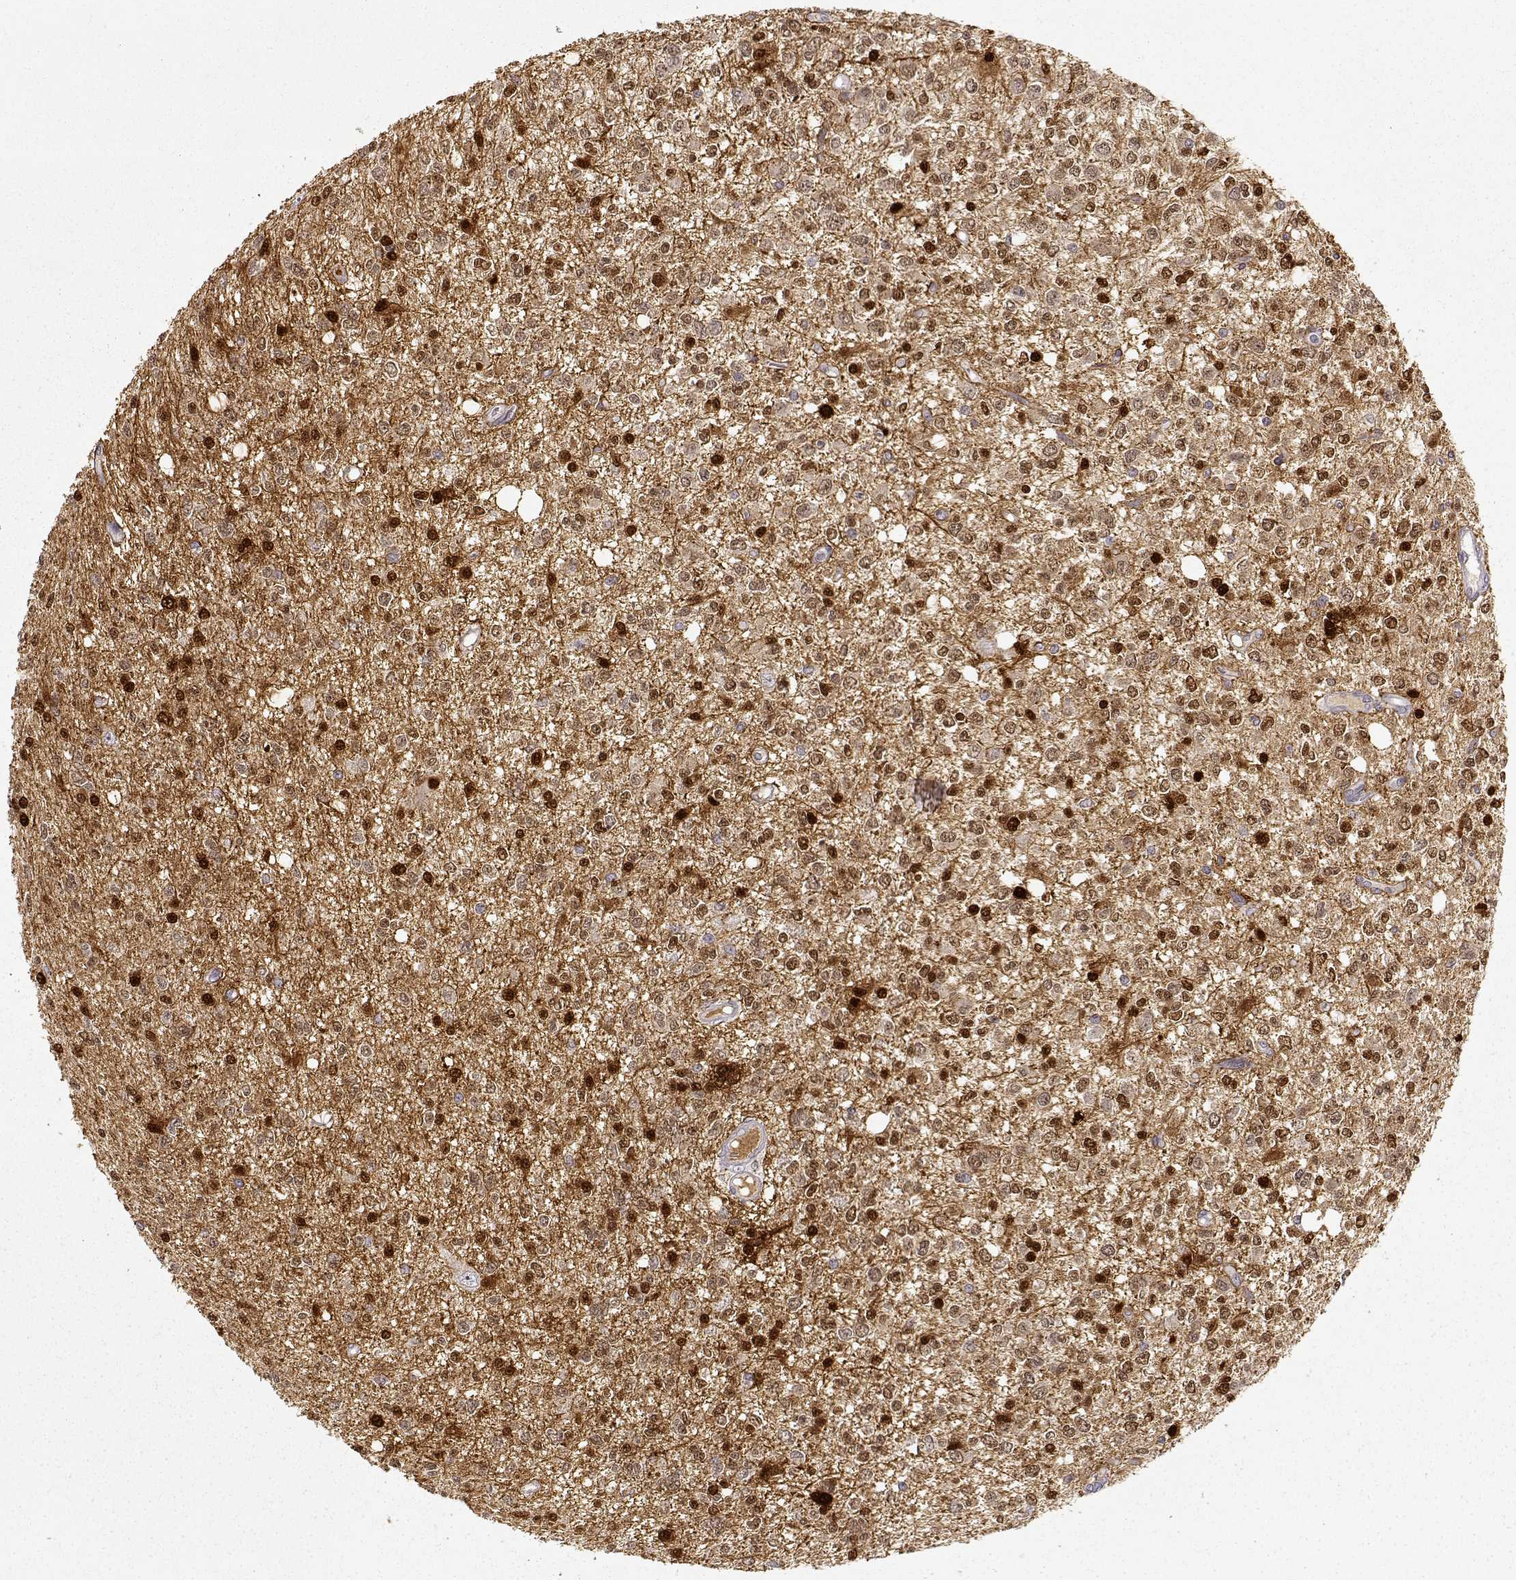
{"staining": {"intensity": "weak", "quantity": ">75%", "location": "nuclear"}, "tissue": "glioma", "cell_type": "Tumor cells", "image_type": "cancer", "snomed": [{"axis": "morphology", "description": "Glioma, malignant, Low grade"}, {"axis": "topography", "description": "Brain"}], "caption": "Glioma tissue demonstrates weak nuclear positivity in approximately >75% of tumor cells, visualized by immunohistochemistry. (IHC, brightfield microscopy, high magnification).", "gene": "S100B", "patient": {"sex": "male", "age": 67}}